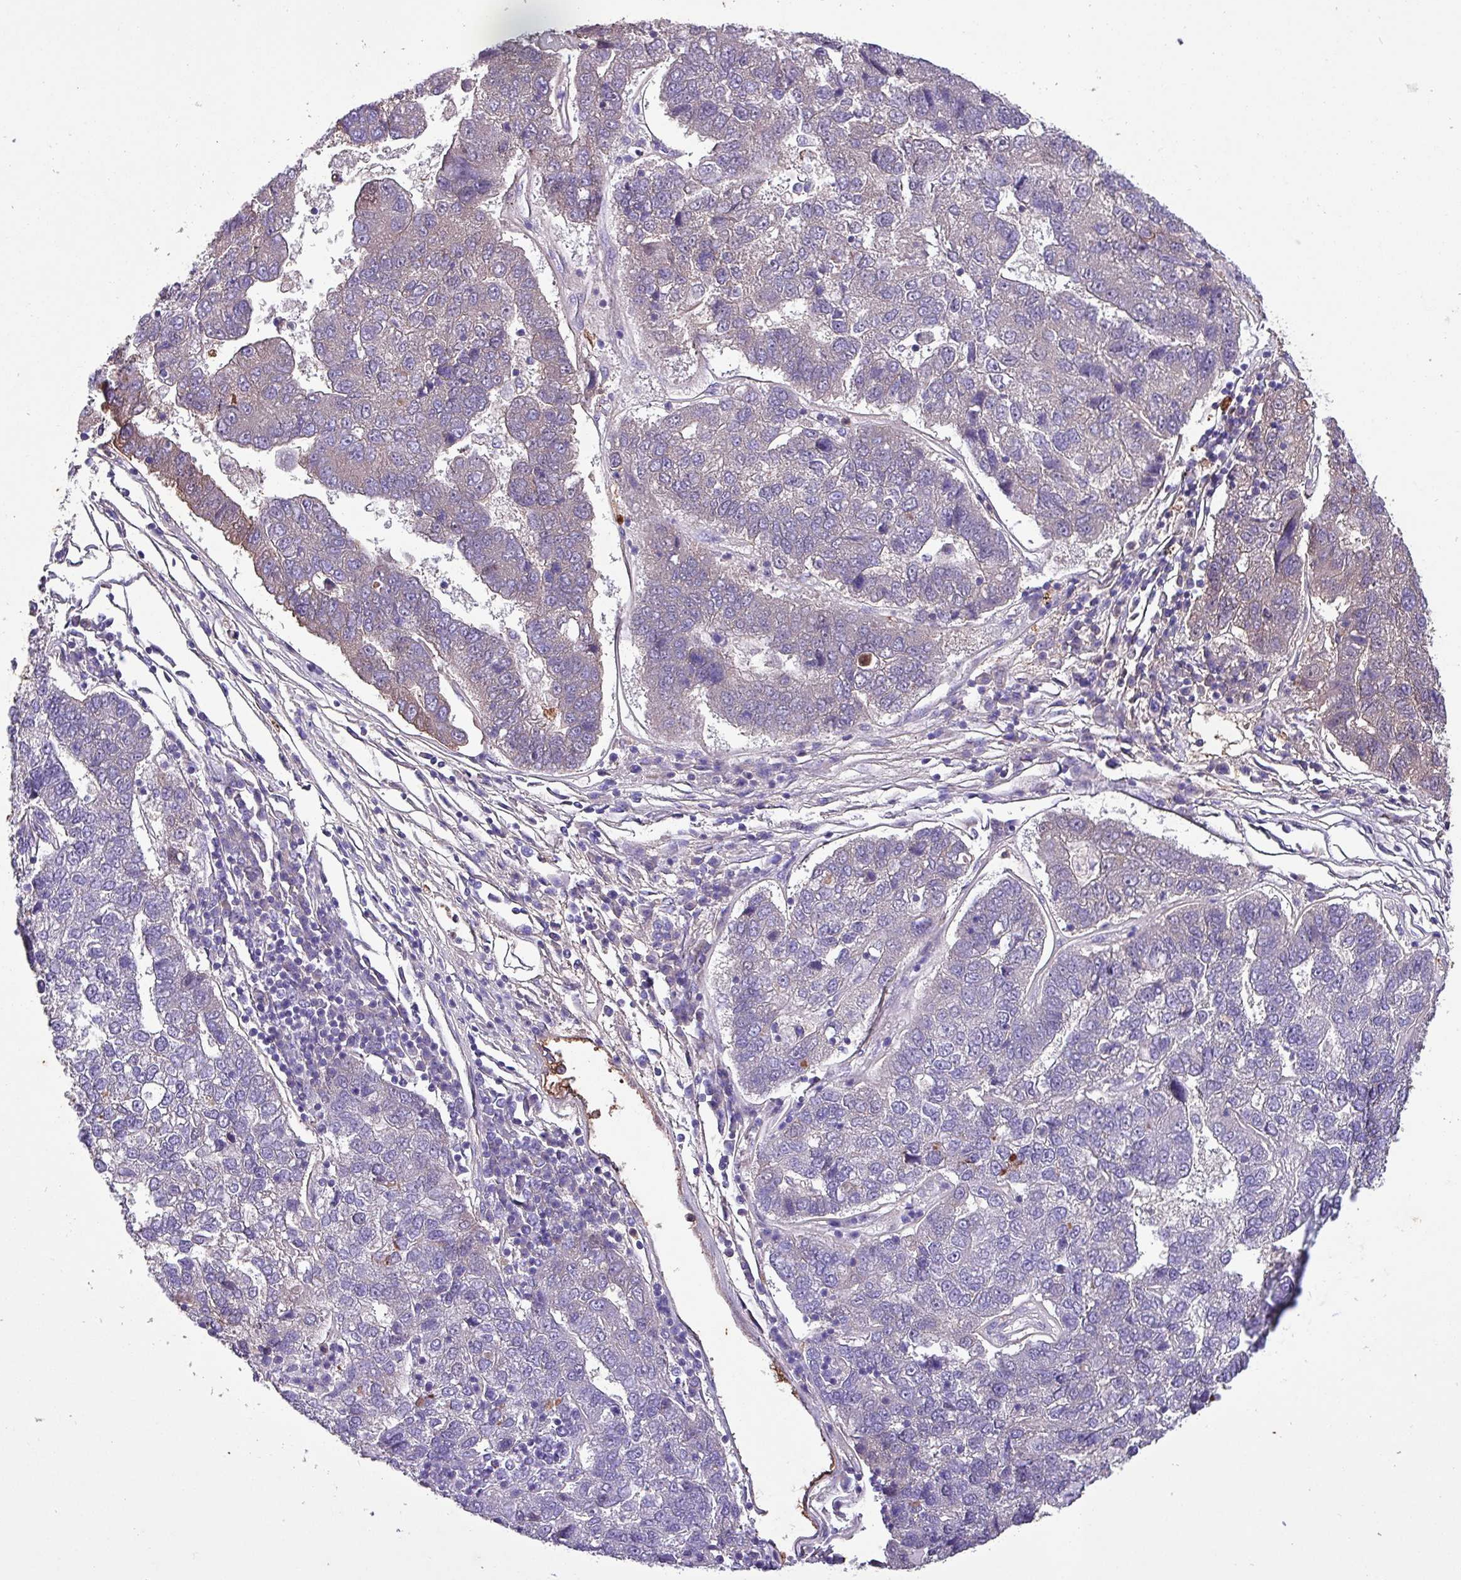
{"staining": {"intensity": "weak", "quantity": "<25%", "location": "cytoplasmic/membranous"}, "tissue": "pancreatic cancer", "cell_type": "Tumor cells", "image_type": "cancer", "snomed": [{"axis": "morphology", "description": "Adenocarcinoma, NOS"}, {"axis": "topography", "description": "Pancreas"}], "caption": "Protein analysis of pancreatic cancer (adenocarcinoma) exhibits no significant positivity in tumor cells.", "gene": "HP", "patient": {"sex": "female", "age": 61}}